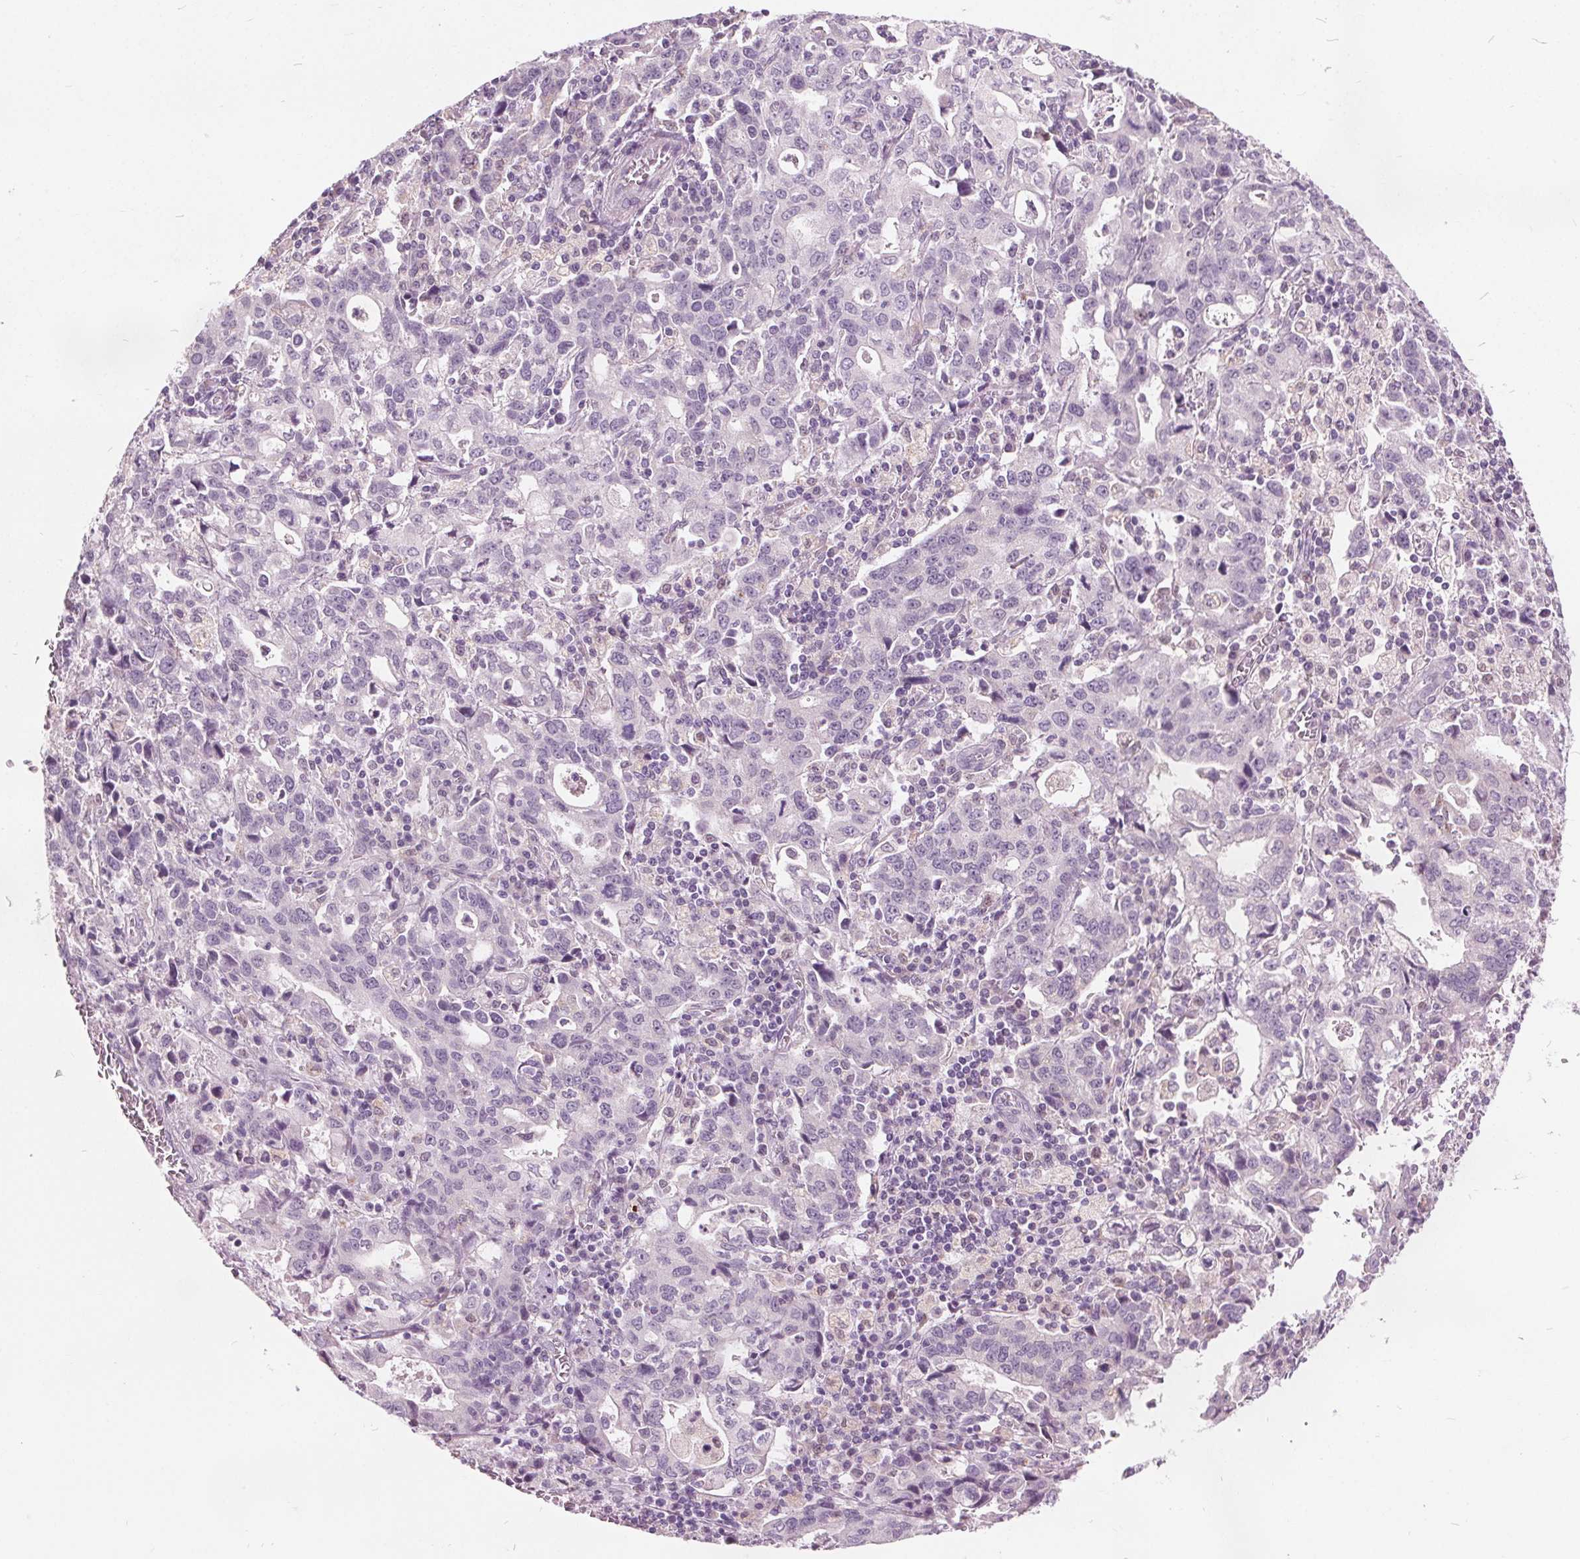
{"staining": {"intensity": "negative", "quantity": "none", "location": "none"}, "tissue": "stomach cancer", "cell_type": "Tumor cells", "image_type": "cancer", "snomed": [{"axis": "morphology", "description": "Adenocarcinoma, NOS"}, {"axis": "topography", "description": "Stomach, upper"}], "caption": "High magnification brightfield microscopy of adenocarcinoma (stomach) stained with DAB (3,3'-diaminobenzidine) (brown) and counterstained with hematoxylin (blue): tumor cells show no significant positivity.", "gene": "ACOX2", "patient": {"sex": "male", "age": 85}}